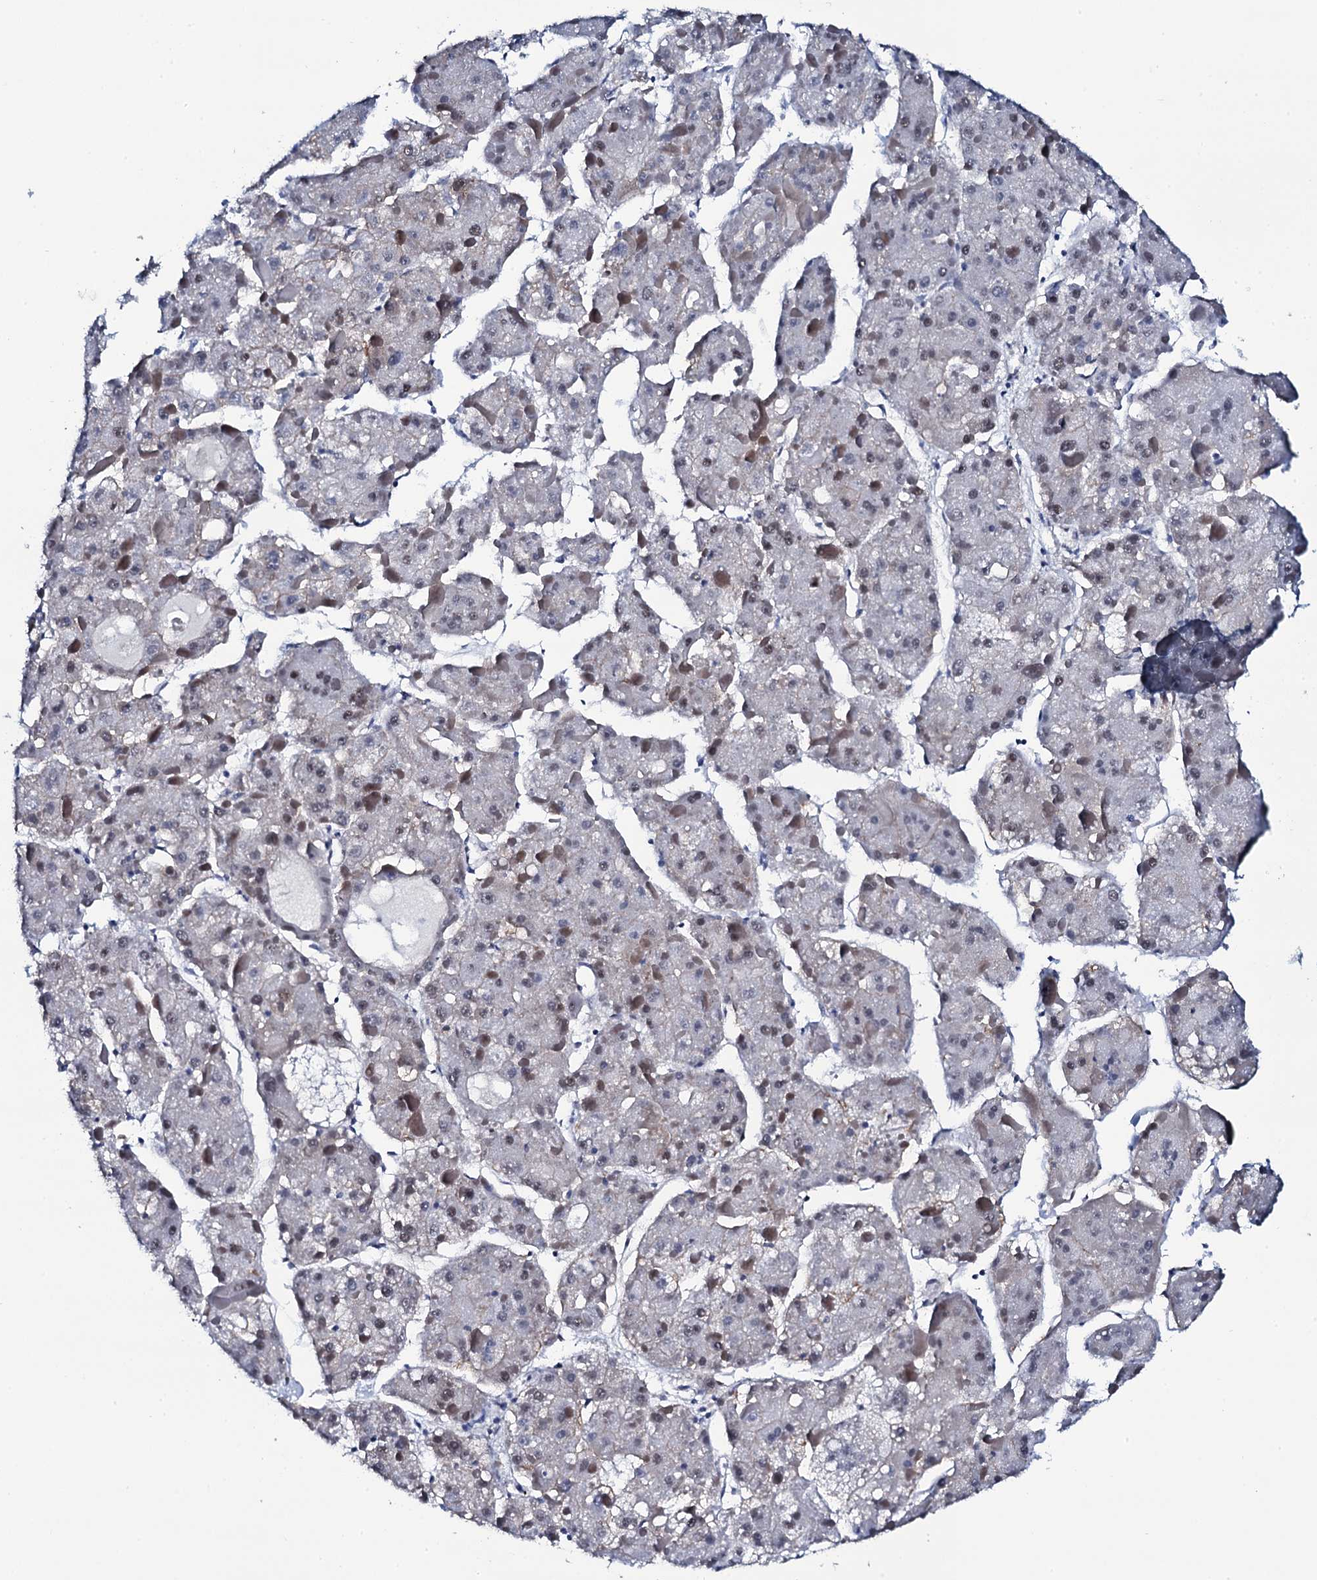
{"staining": {"intensity": "negative", "quantity": "none", "location": "none"}, "tissue": "liver cancer", "cell_type": "Tumor cells", "image_type": "cancer", "snomed": [{"axis": "morphology", "description": "Carcinoma, Hepatocellular, NOS"}, {"axis": "topography", "description": "Liver"}], "caption": "Immunohistochemistry of human hepatocellular carcinoma (liver) displays no staining in tumor cells. (DAB immunohistochemistry (IHC) with hematoxylin counter stain).", "gene": "CWC15", "patient": {"sex": "female", "age": 73}}